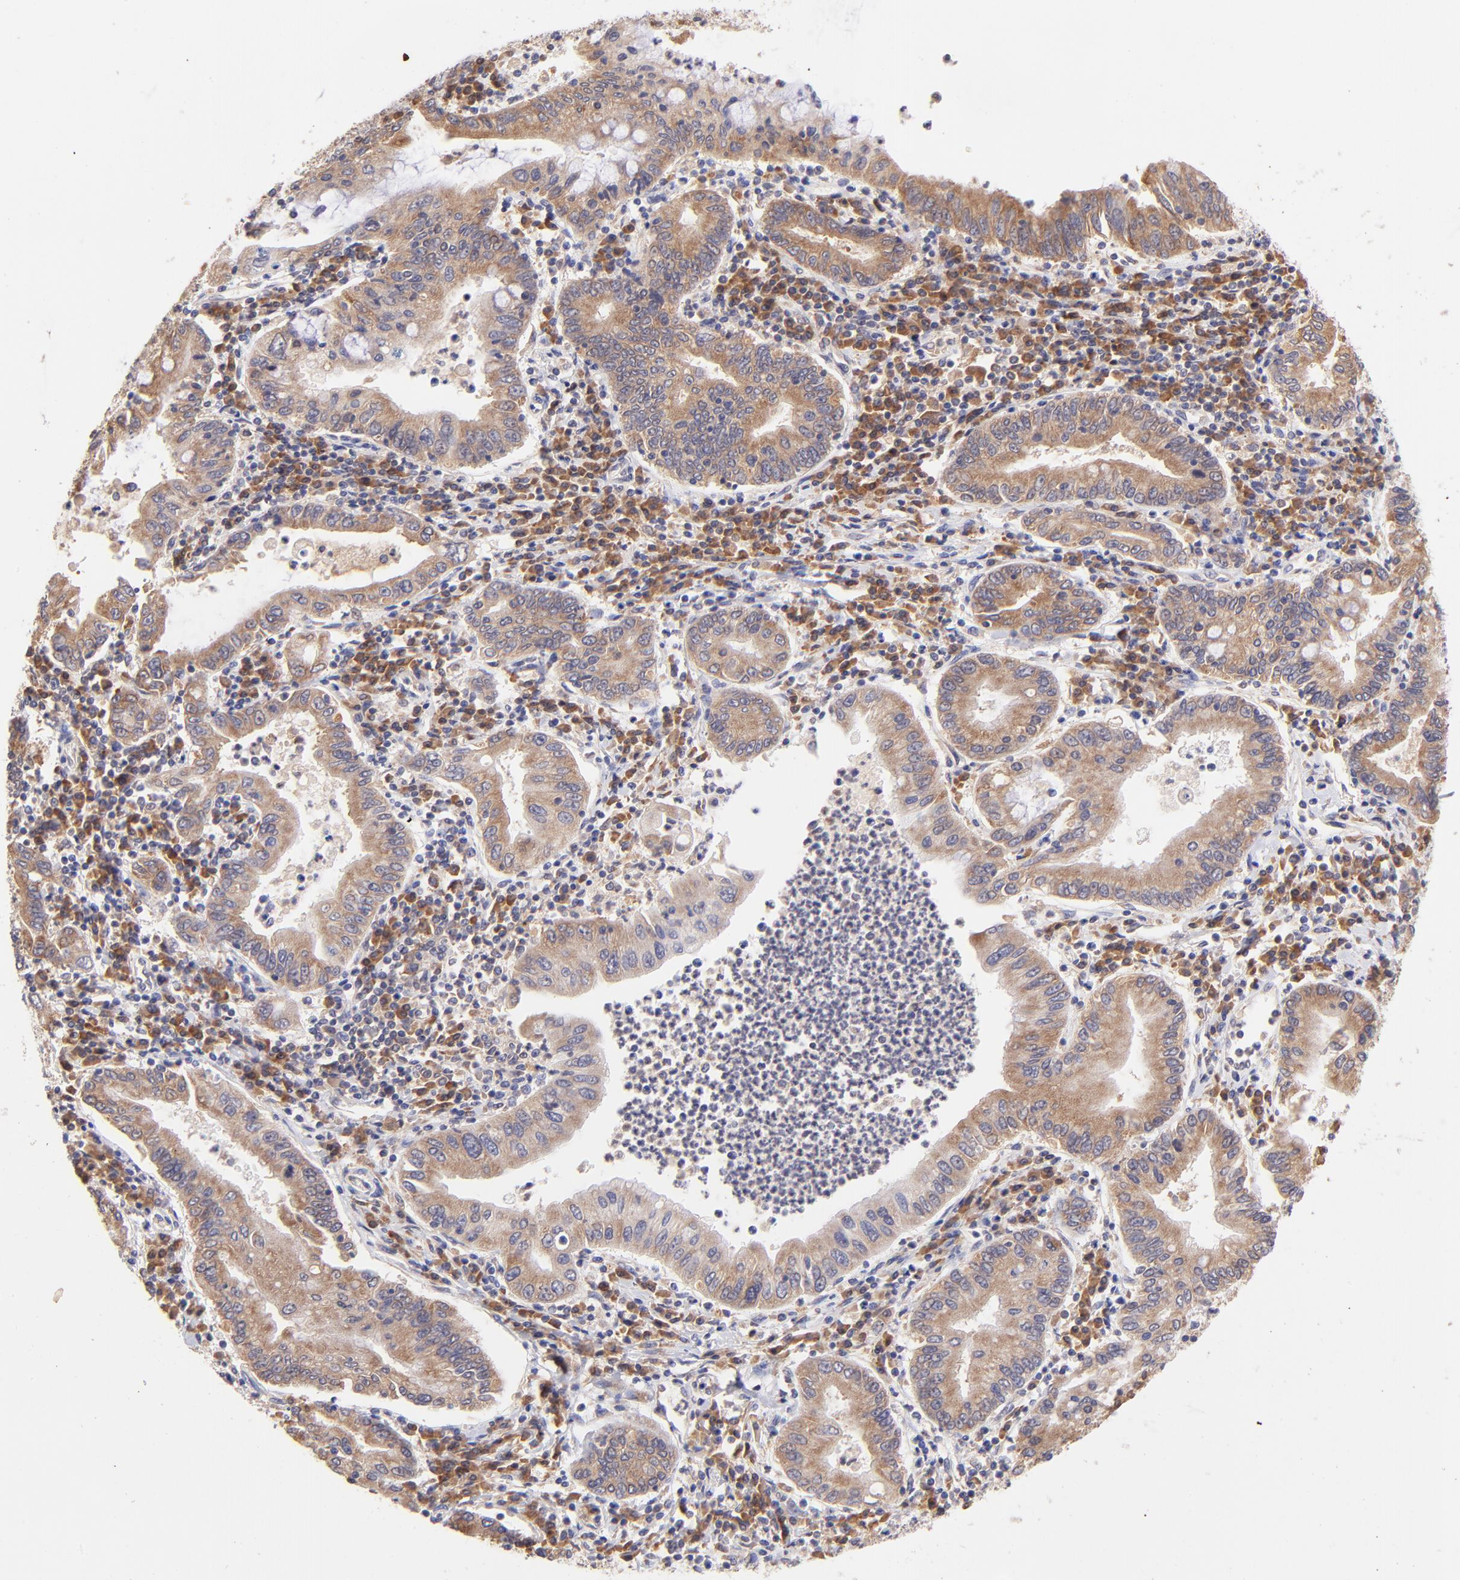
{"staining": {"intensity": "moderate", "quantity": ">75%", "location": "cytoplasmic/membranous"}, "tissue": "stomach cancer", "cell_type": "Tumor cells", "image_type": "cancer", "snomed": [{"axis": "morphology", "description": "Normal tissue, NOS"}, {"axis": "morphology", "description": "Adenocarcinoma, NOS"}, {"axis": "topography", "description": "Esophagus"}, {"axis": "topography", "description": "Stomach, upper"}, {"axis": "topography", "description": "Peripheral nerve tissue"}], "caption": "DAB (3,3'-diaminobenzidine) immunohistochemical staining of stomach adenocarcinoma exhibits moderate cytoplasmic/membranous protein expression in approximately >75% of tumor cells.", "gene": "RPL11", "patient": {"sex": "male", "age": 62}}